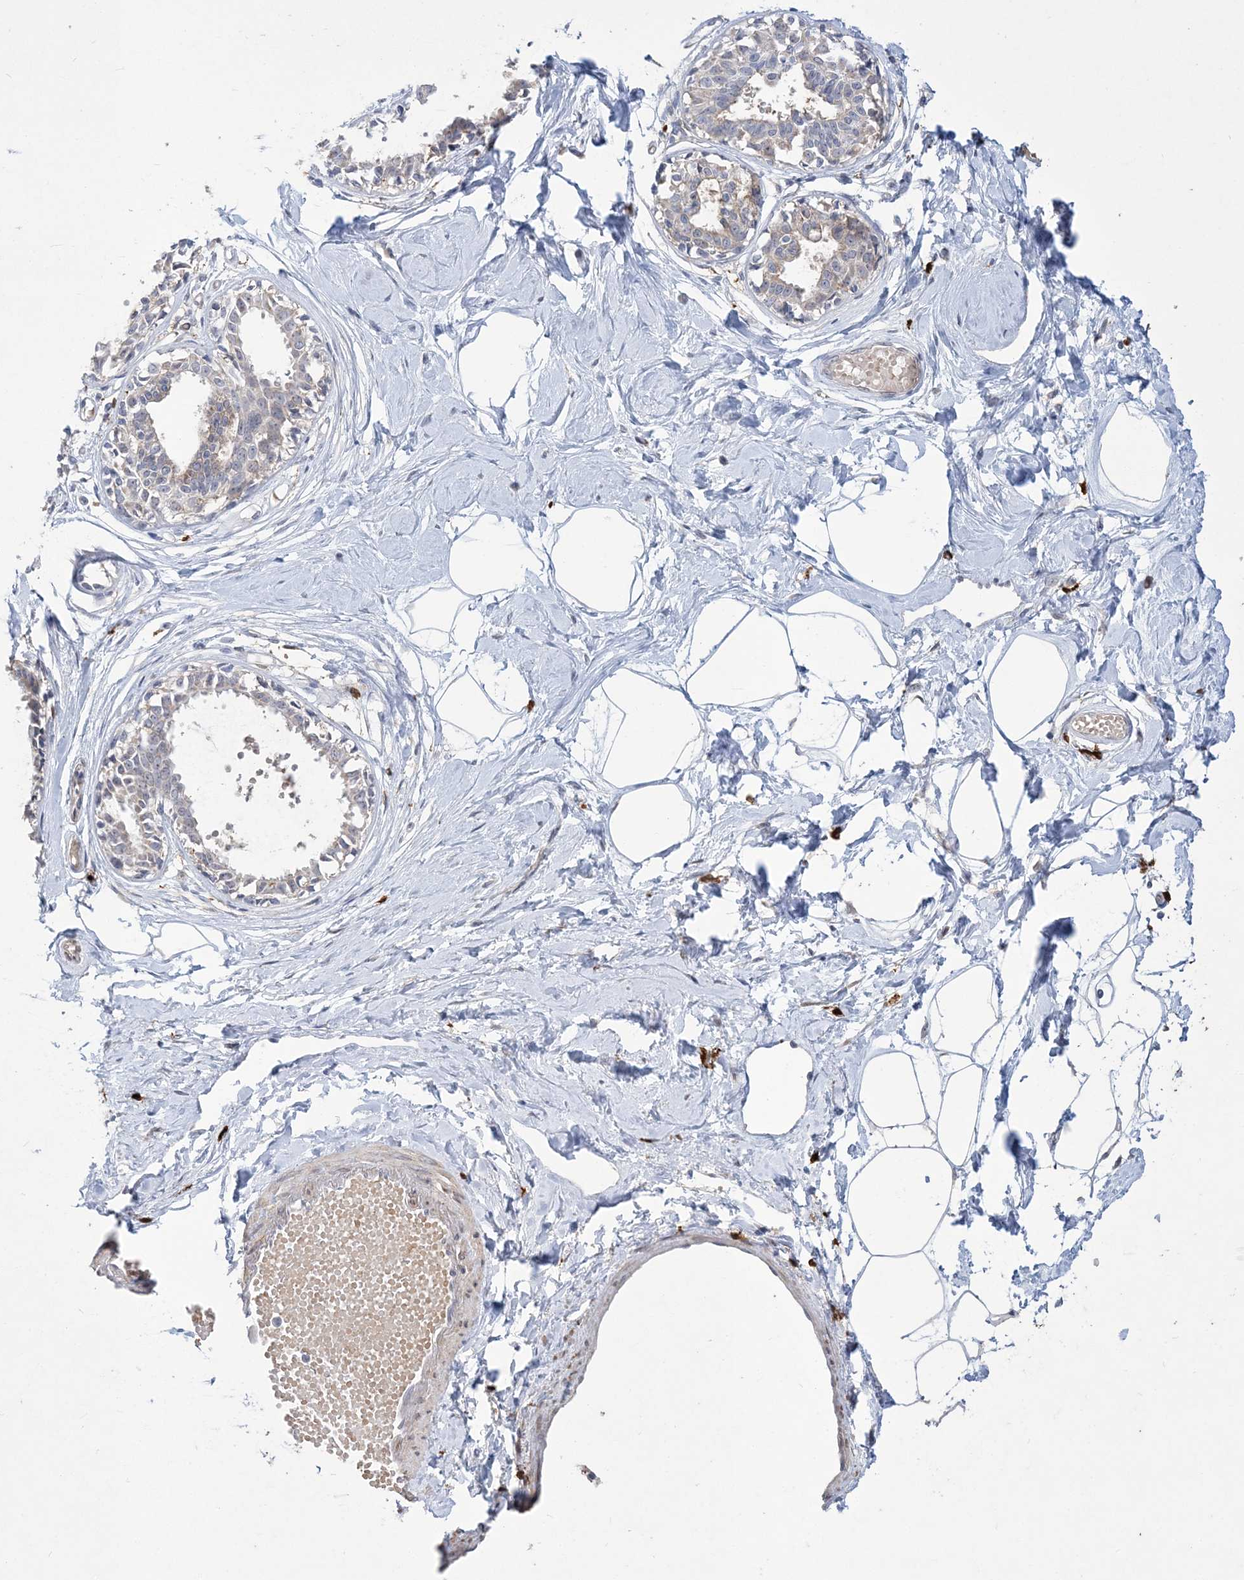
{"staining": {"intensity": "negative", "quantity": "none", "location": "none"}, "tissue": "breast", "cell_type": "Adipocytes", "image_type": "normal", "snomed": [{"axis": "morphology", "description": "Normal tissue, NOS"}, {"axis": "topography", "description": "Breast"}], "caption": "DAB (3,3'-diaminobenzidine) immunohistochemical staining of unremarkable breast reveals no significant expression in adipocytes.", "gene": "TSPEAR", "patient": {"sex": "female", "age": 45}}